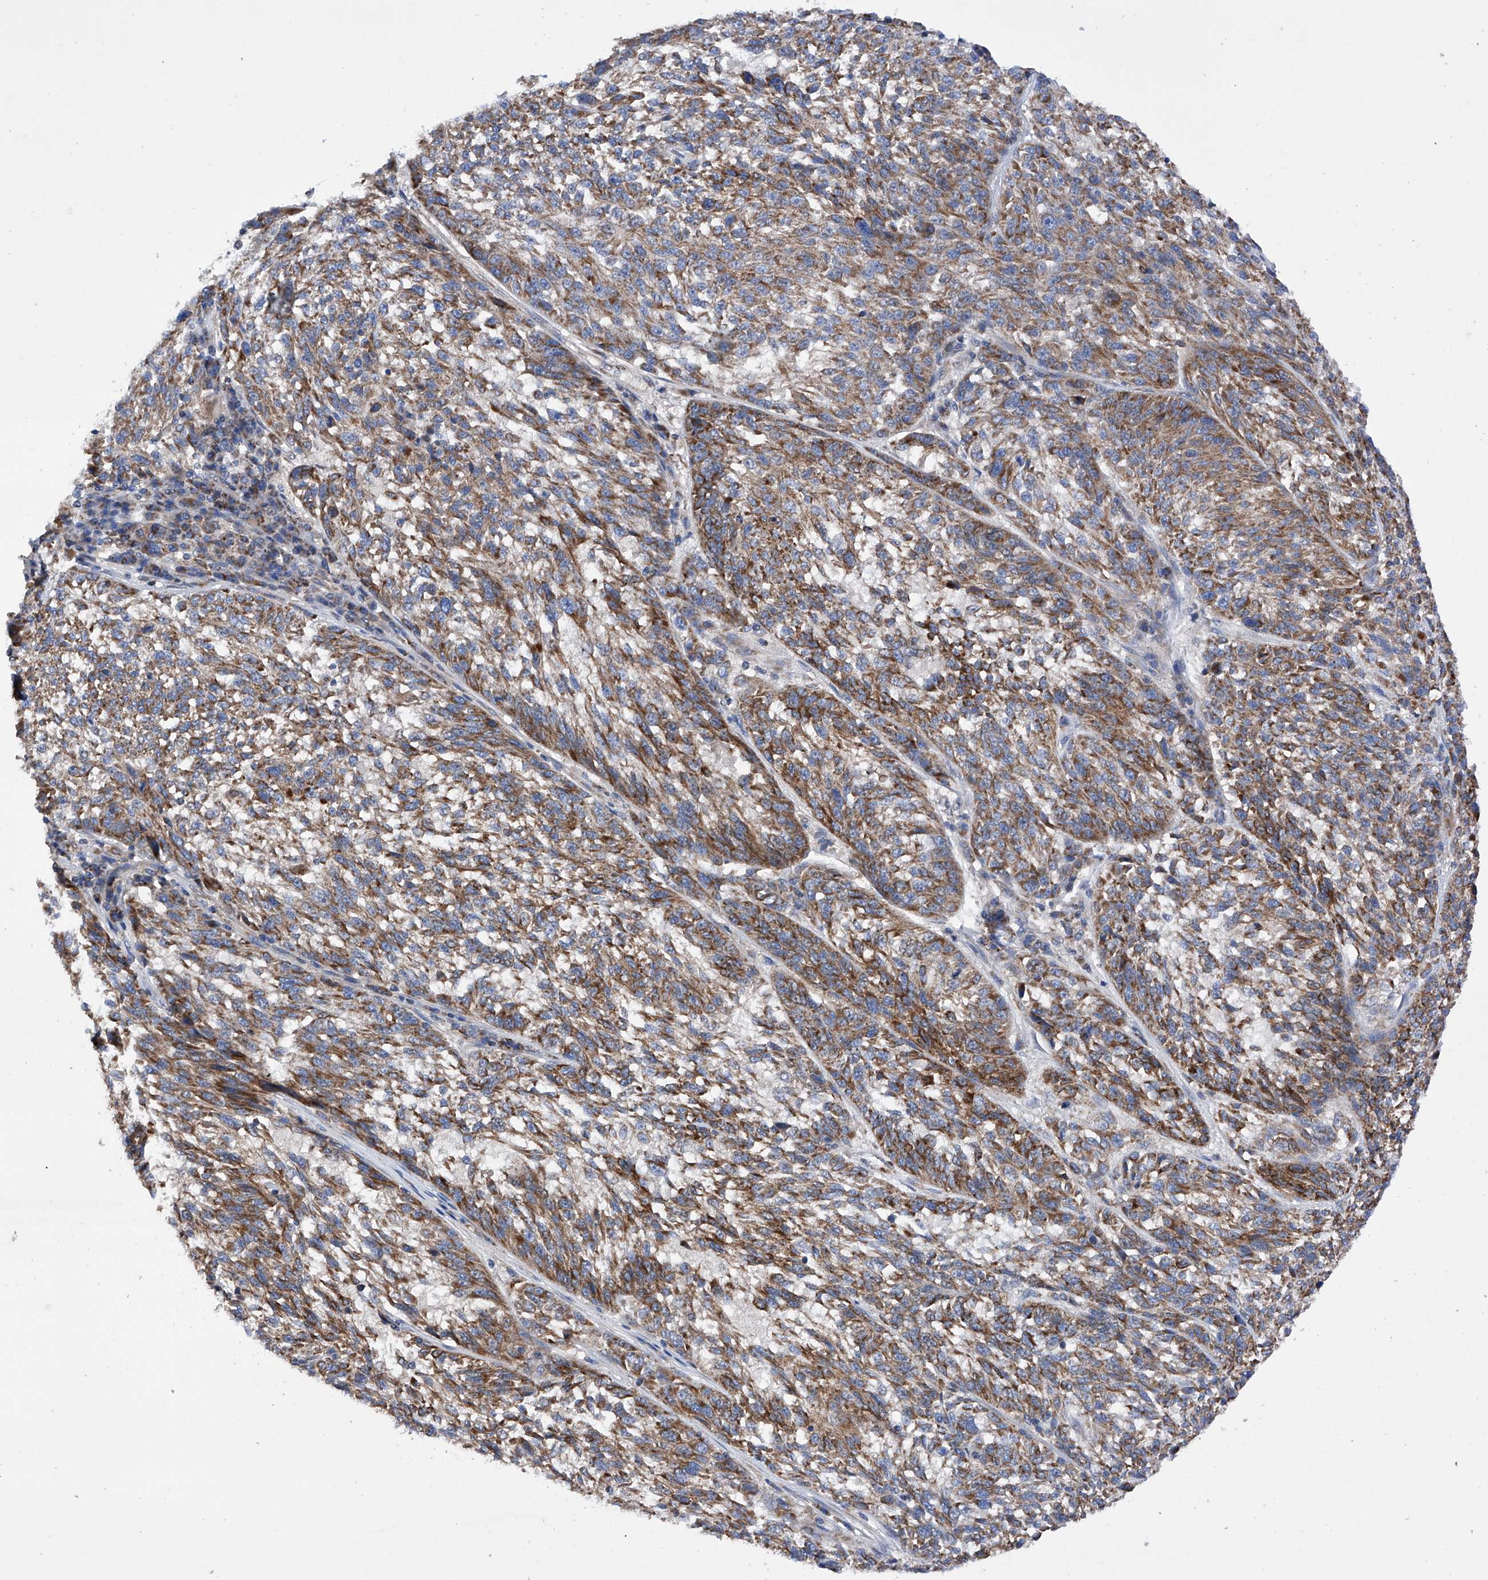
{"staining": {"intensity": "moderate", "quantity": ">75%", "location": "cytoplasmic/membranous"}, "tissue": "melanoma", "cell_type": "Tumor cells", "image_type": "cancer", "snomed": [{"axis": "morphology", "description": "Malignant melanoma, NOS"}, {"axis": "topography", "description": "Skin"}], "caption": "This is an image of immunohistochemistry (IHC) staining of malignant melanoma, which shows moderate staining in the cytoplasmic/membranous of tumor cells.", "gene": "EFCAB2", "patient": {"sex": "male", "age": 53}}